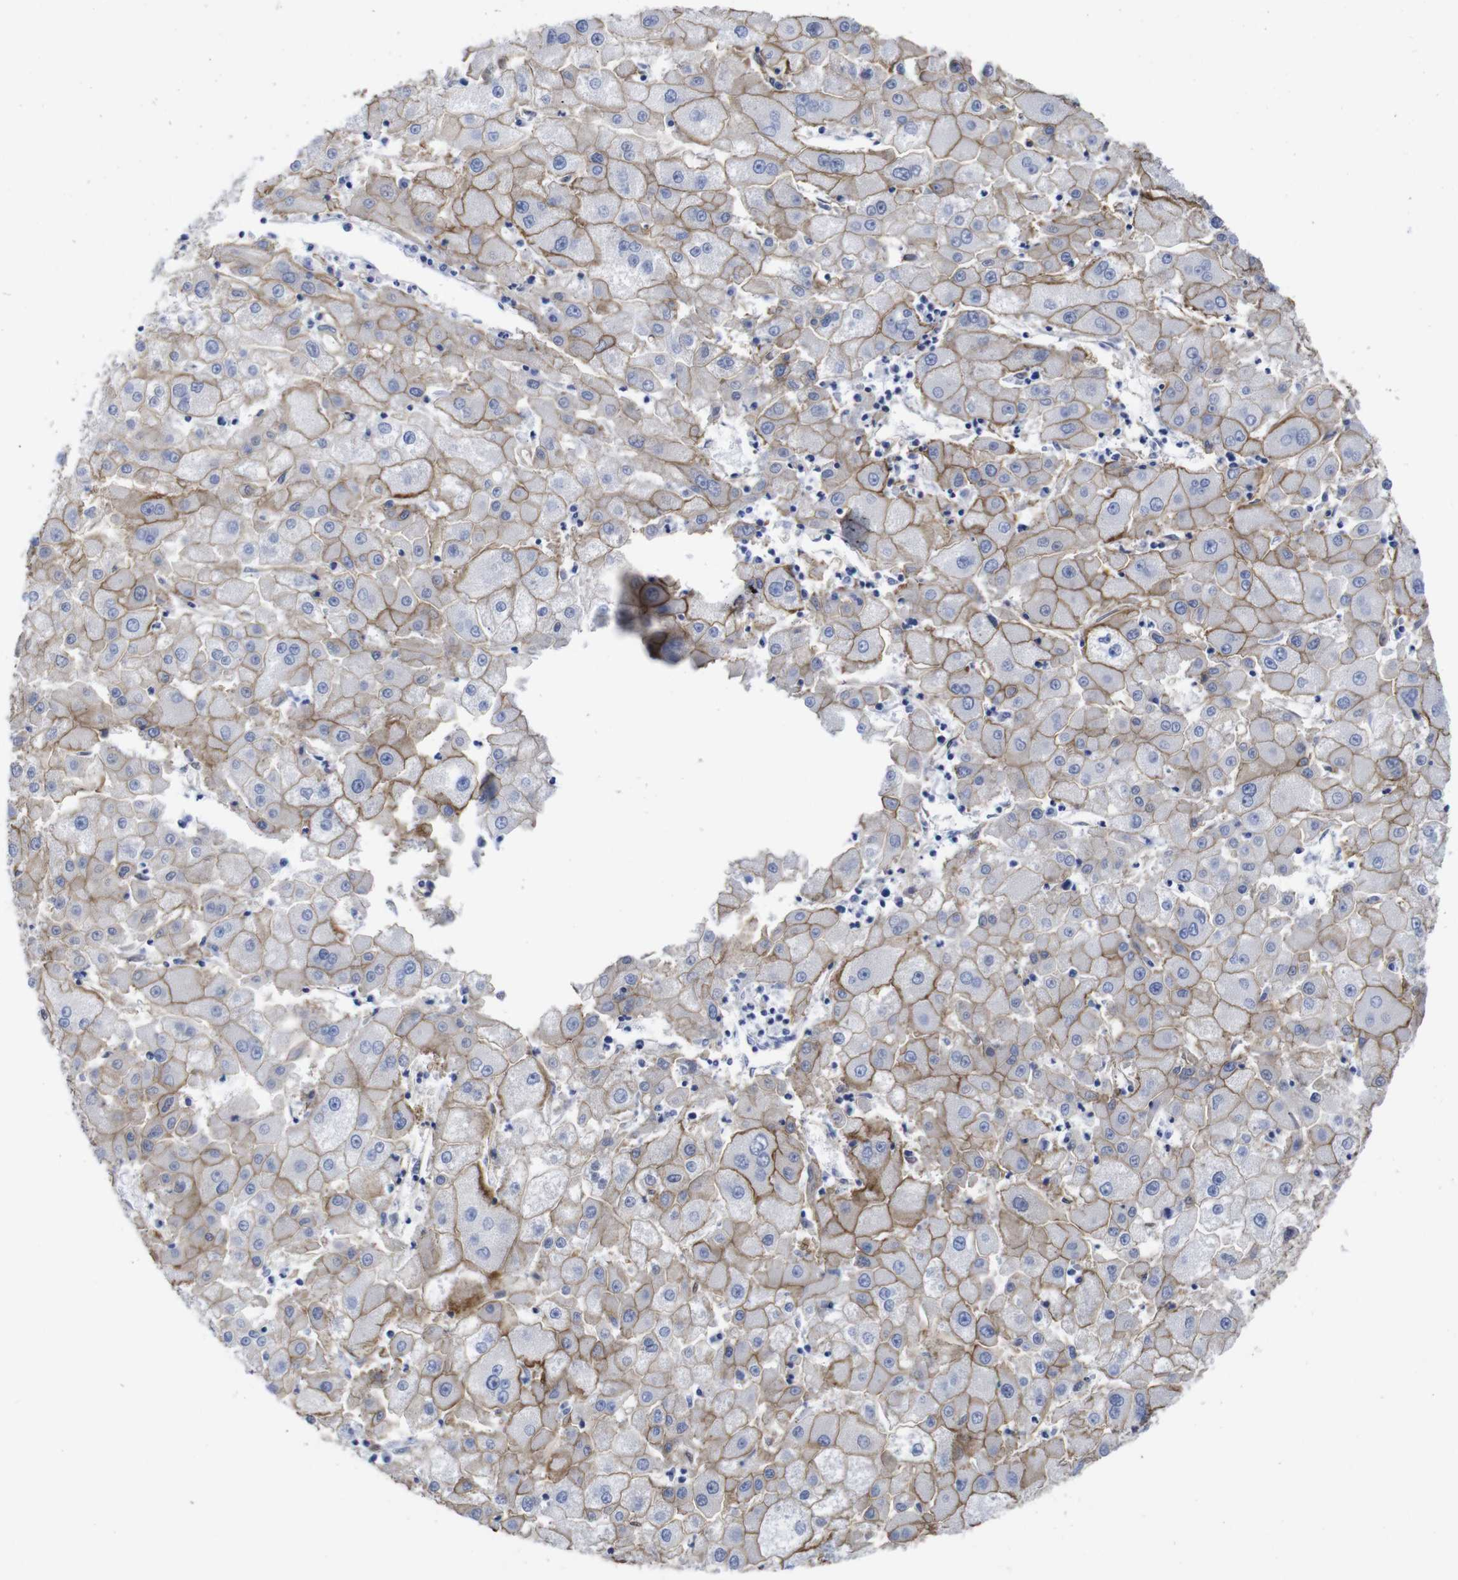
{"staining": {"intensity": "moderate", "quantity": ">75%", "location": "cytoplasmic/membranous"}, "tissue": "liver cancer", "cell_type": "Tumor cells", "image_type": "cancer", "snomed": [{"axis": "morphology", "description": "Carcinoma, Hepatocellular, NOS"}, {"axis": "topography", "description": "Liver"}], "caption": "An image of liver hepatocellular carcinoma stained for a protein displays moderate cytoplasmic/membranous brown staining in tumor cells.", "gene": "SPTBN1", "patient": {"sex": "male", "age": 72}}